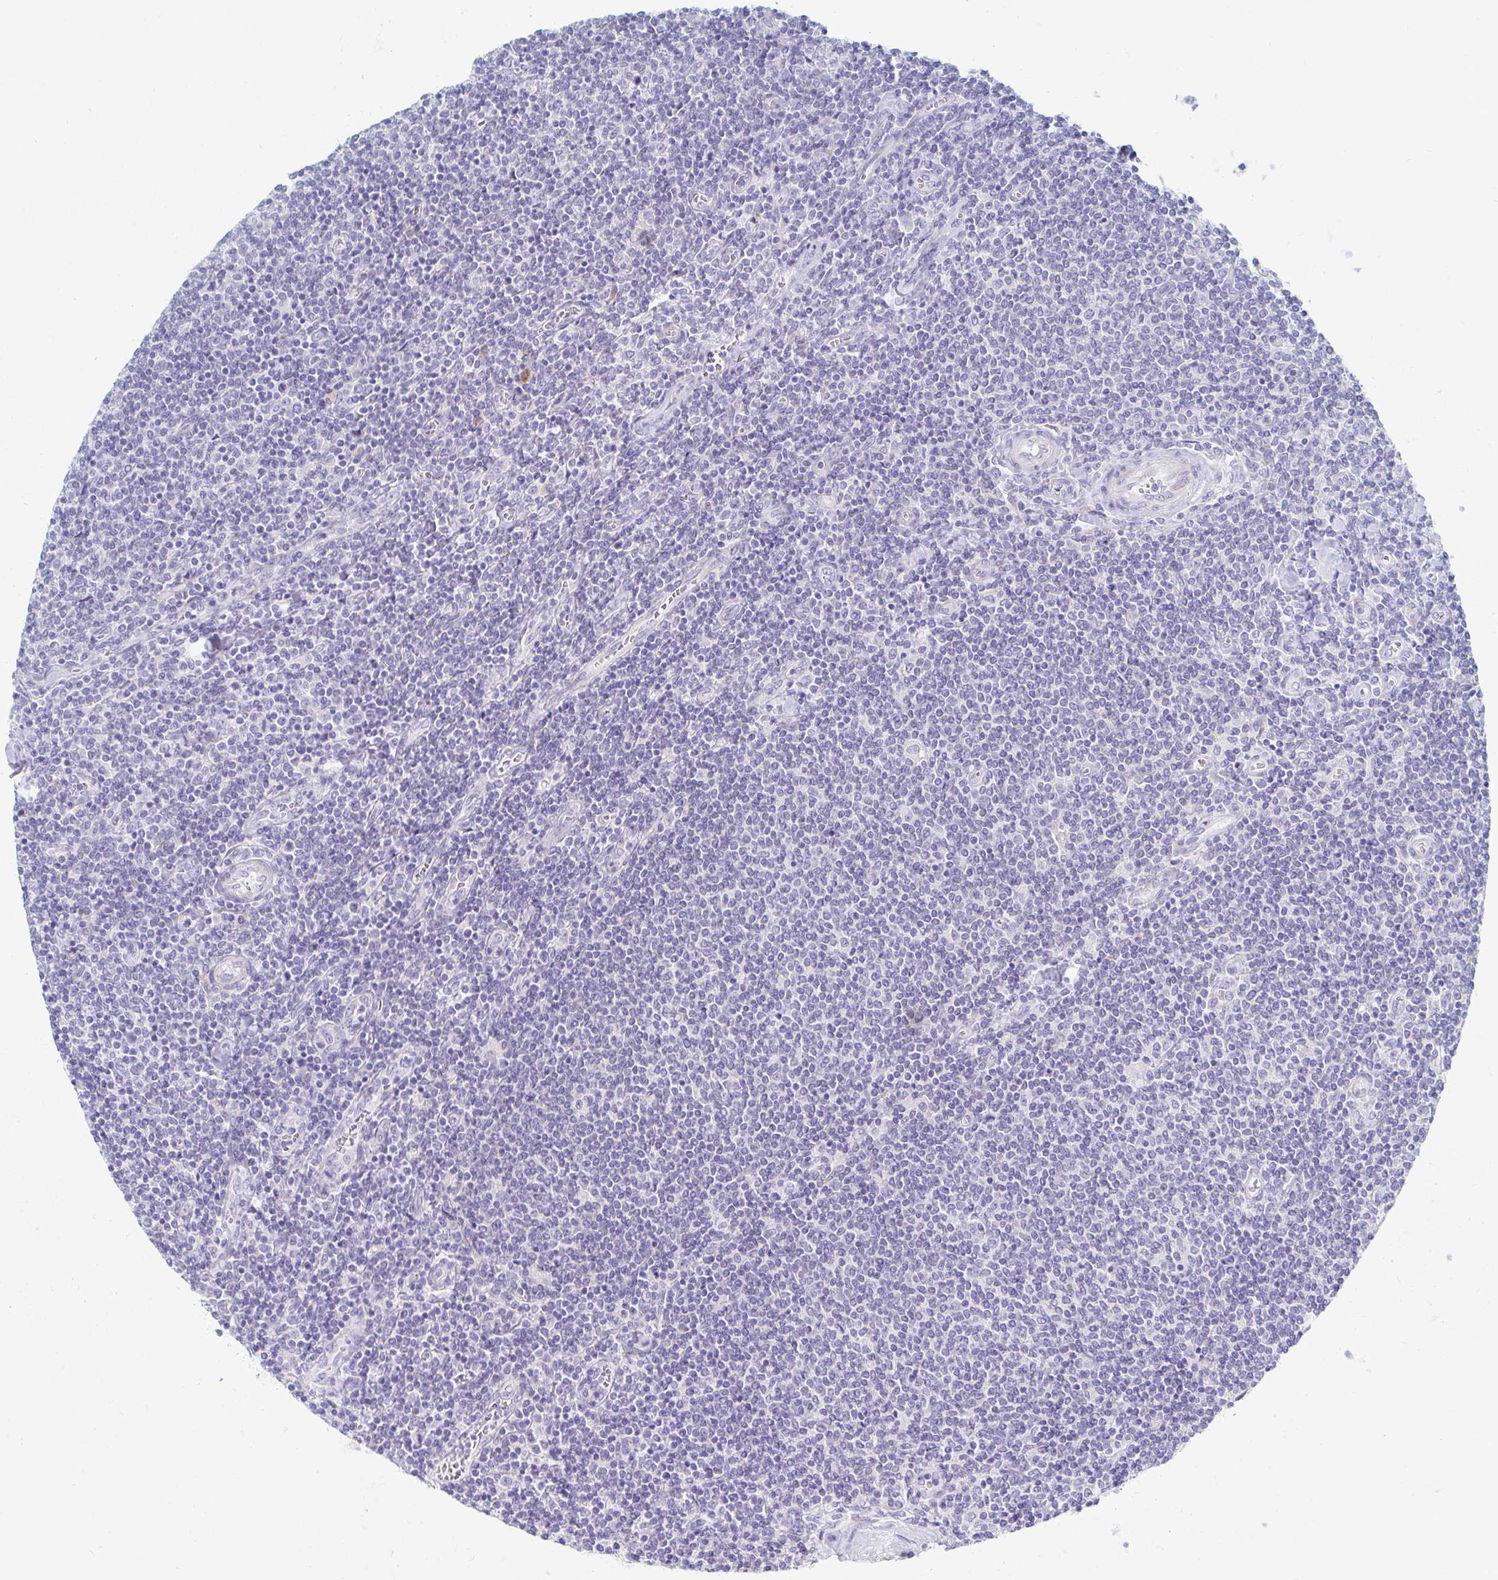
{"staining": {"intensity": "negative", "quantity": "none", "location": "none"}, "tissue": "lymphoma", "cell_type": "Tumor cells", "image_type": "cancer", "snomed": [{"axis": "morphology", "description": "Malignant lymphoma, non-Hodgkin's type, Low grade"}, {"axis": "topography", "description": "Lymph node"}], "caption": "The IHC histopathology image has no significant positivity in tumor cells of low-grade malignant lymphoma, non-Hodgkin's type tissue. The staining was performed using DAB to visualize the protein expression in brown, while the nuclei were stained in blue with hematoxylin (Magnification: 20x).", "gene": "MYLK2", "patient": {"sex": "male", "age": 52}}